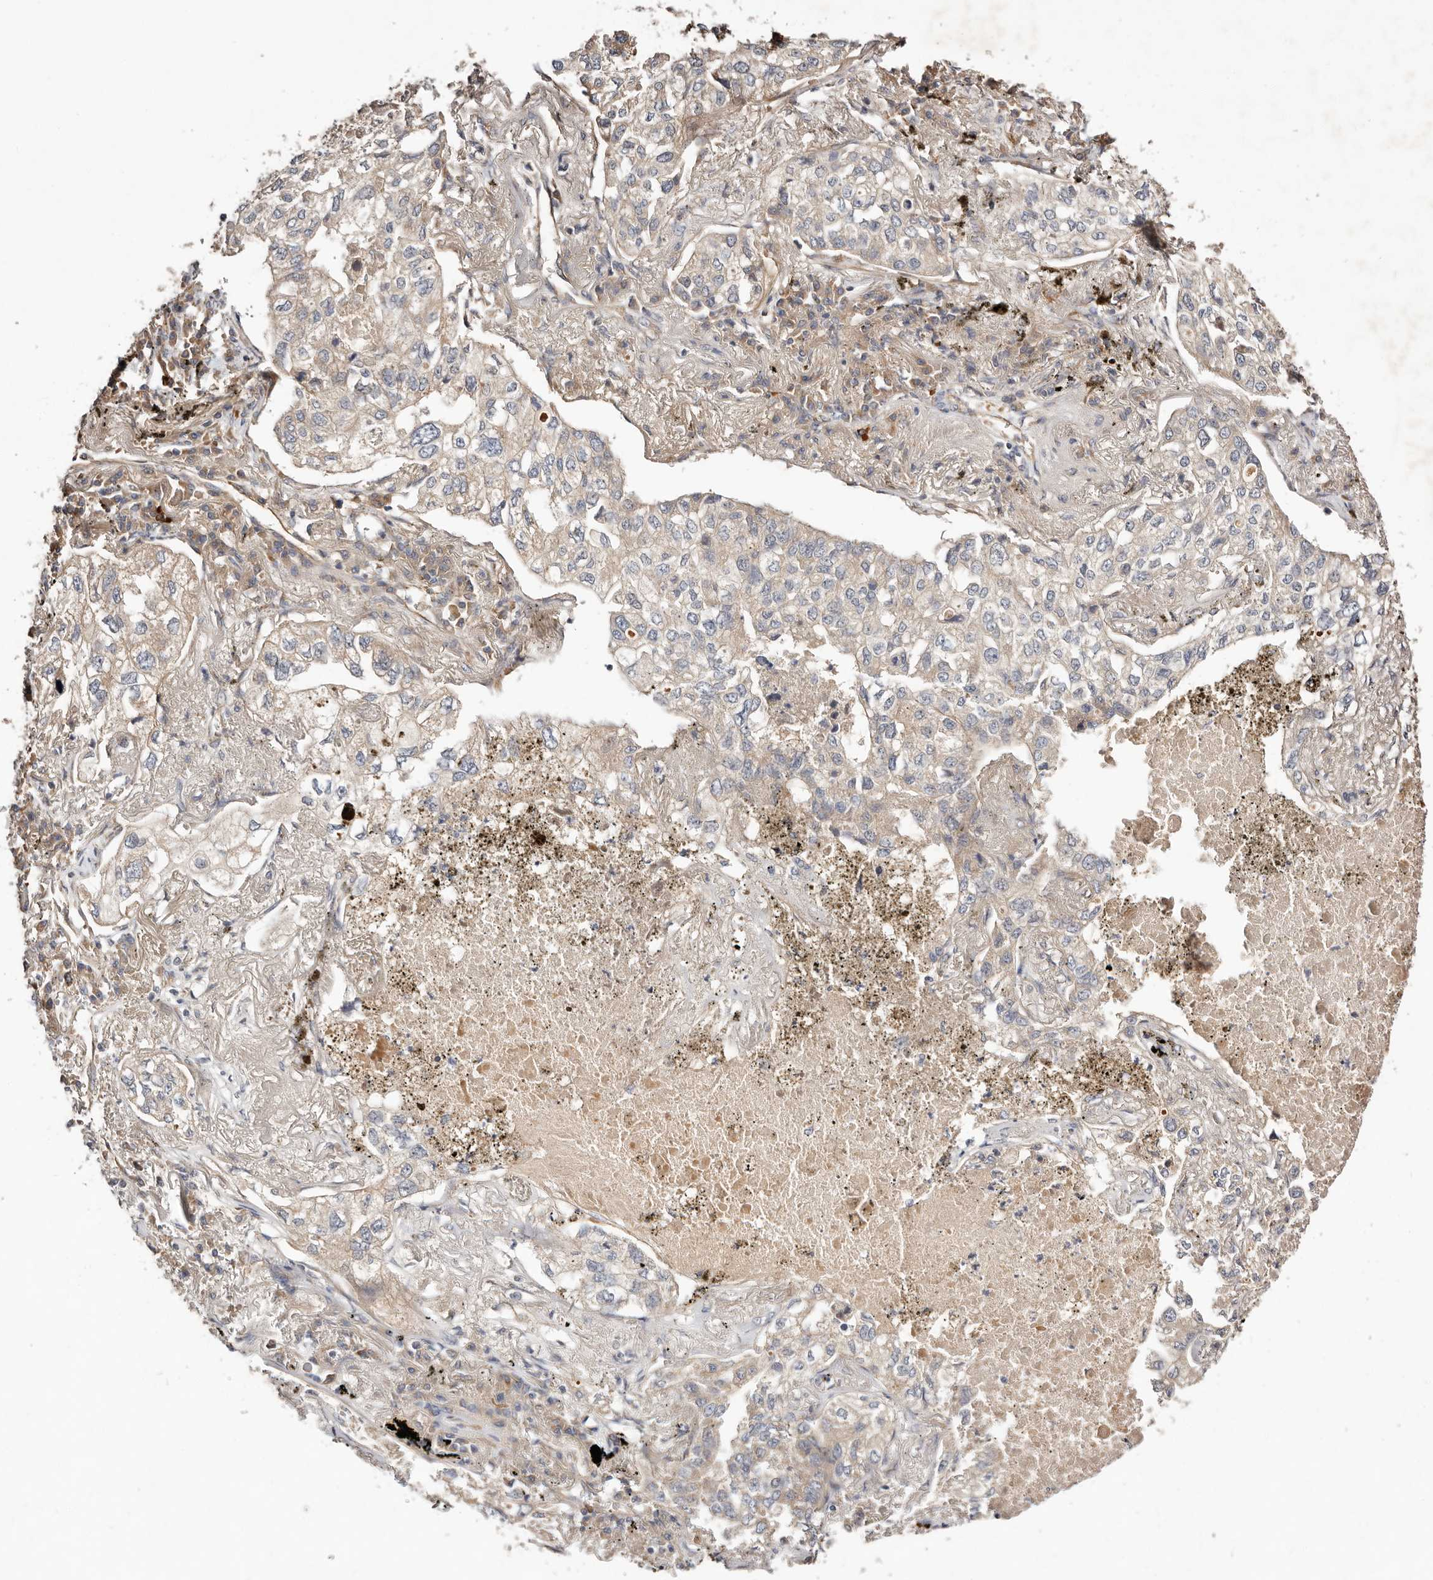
{"staining": {"intensity": "negative", "quantity": "none", "location": "none"}, "tissue": "lung cancer", "cell_type": "Tumor cells", "image_type": "cancer", "snomed": [{"axis": "morphology", "description": "Adenocarcinoma, NOS"}, {"axis": "topography", "description": "Lung"}], "caption": "This is an IHC histopathology image of lung cancer (adenocarcinoma). There is no positivity in tumor cells.", "gene": "MACF1", "patient": {"sex": "male", "age": 65}}